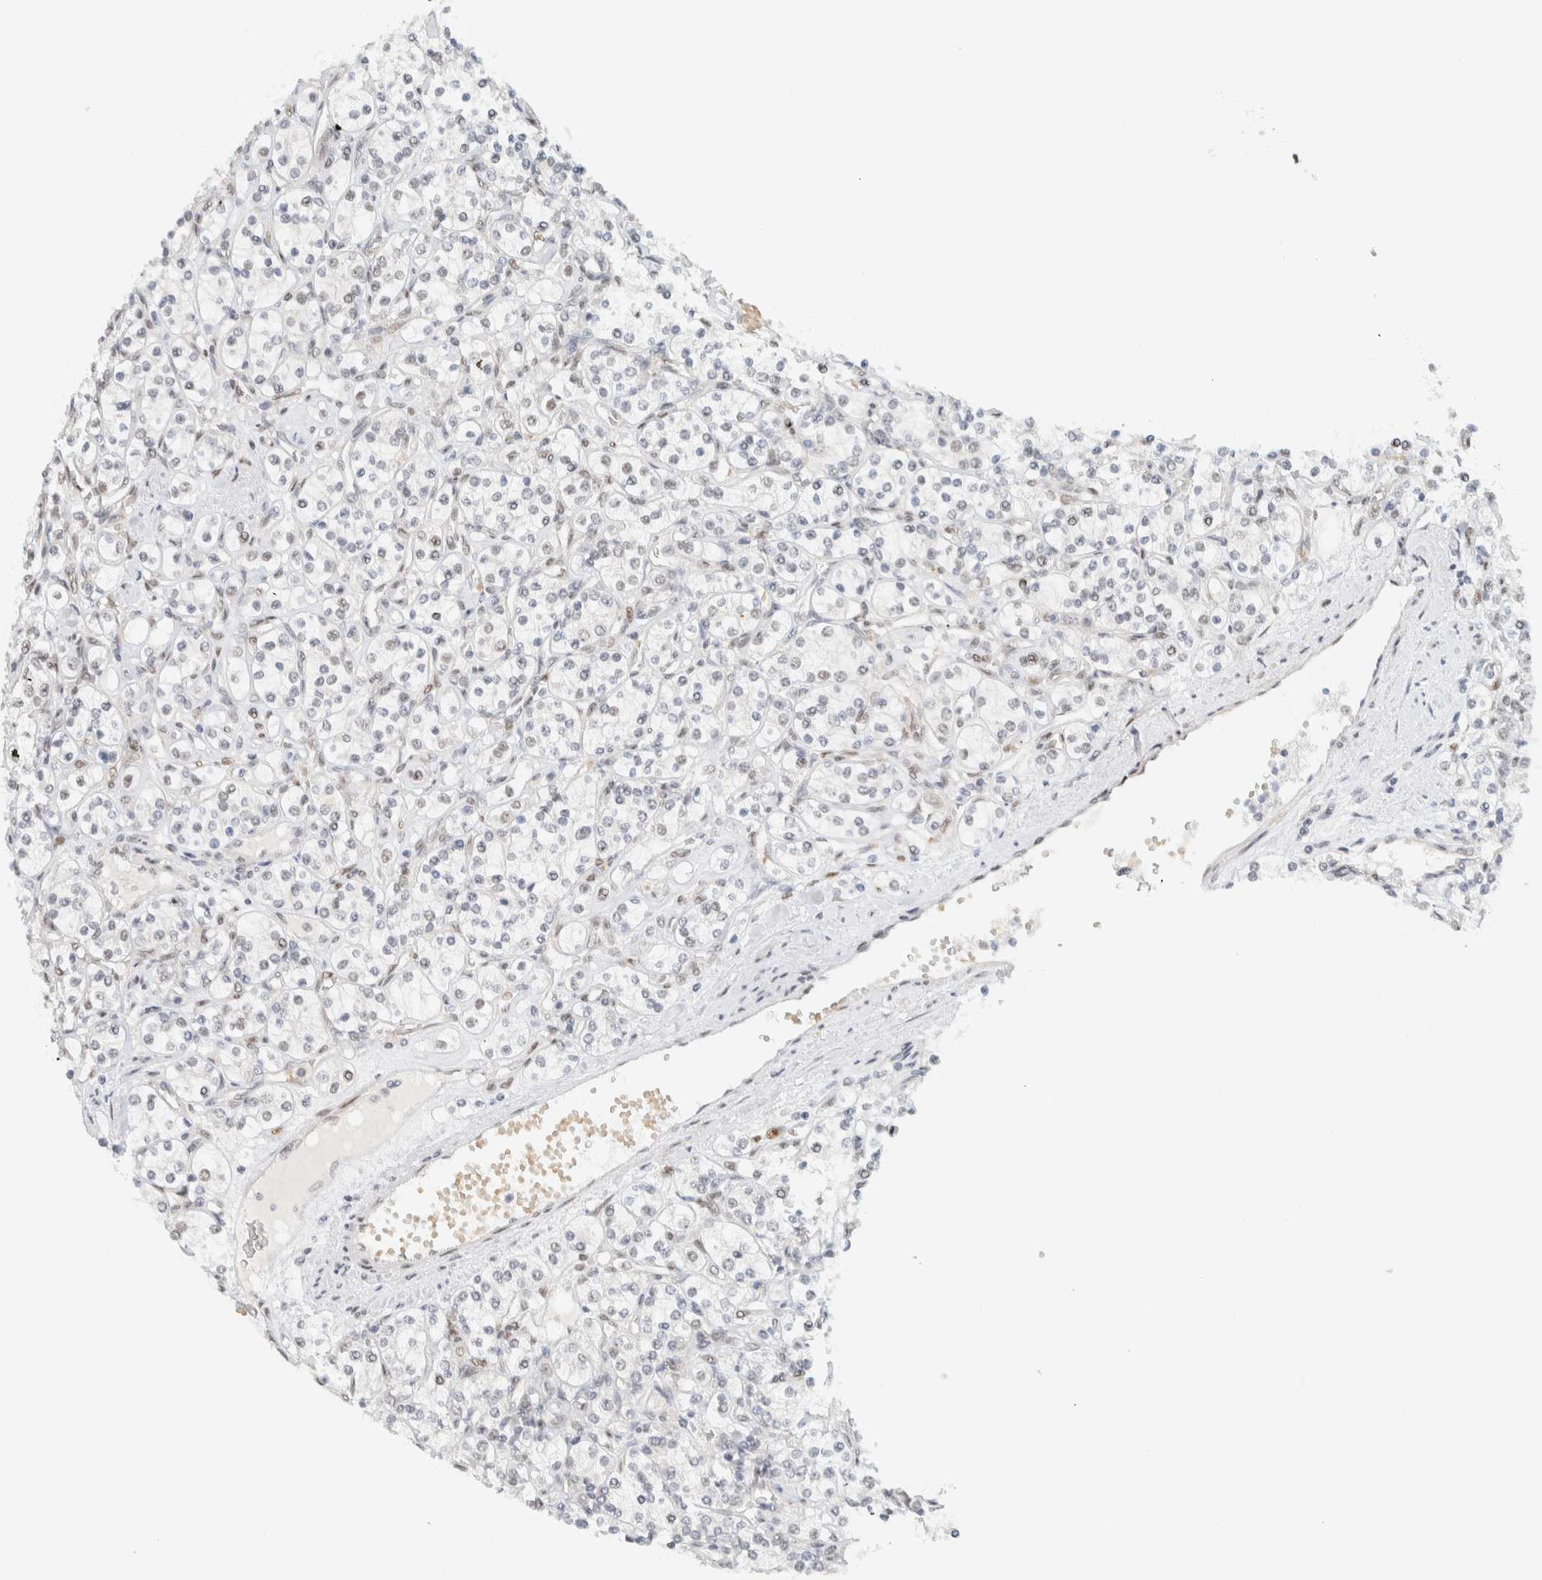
{"staining": {"intensity": "negative", "quantity": "none", "location": "none"}, "tissue": "renal cancer", "cell_type": "Tumor cells", "image_type": "cancer", "snomed": [{"axis": "morphology", "description": "Adenocarcinoma, NOS"}, {"axis": "topography", "description": "Kidney"}], "caption": "A micrograph of renal adenocarcinoma stained for a protein reveals no brown staining in tumor cells. (IHC, brightfield microscopy, high magnification).", "gene": "ZNF683", "patient": {"sex": "male", "age": 77}}